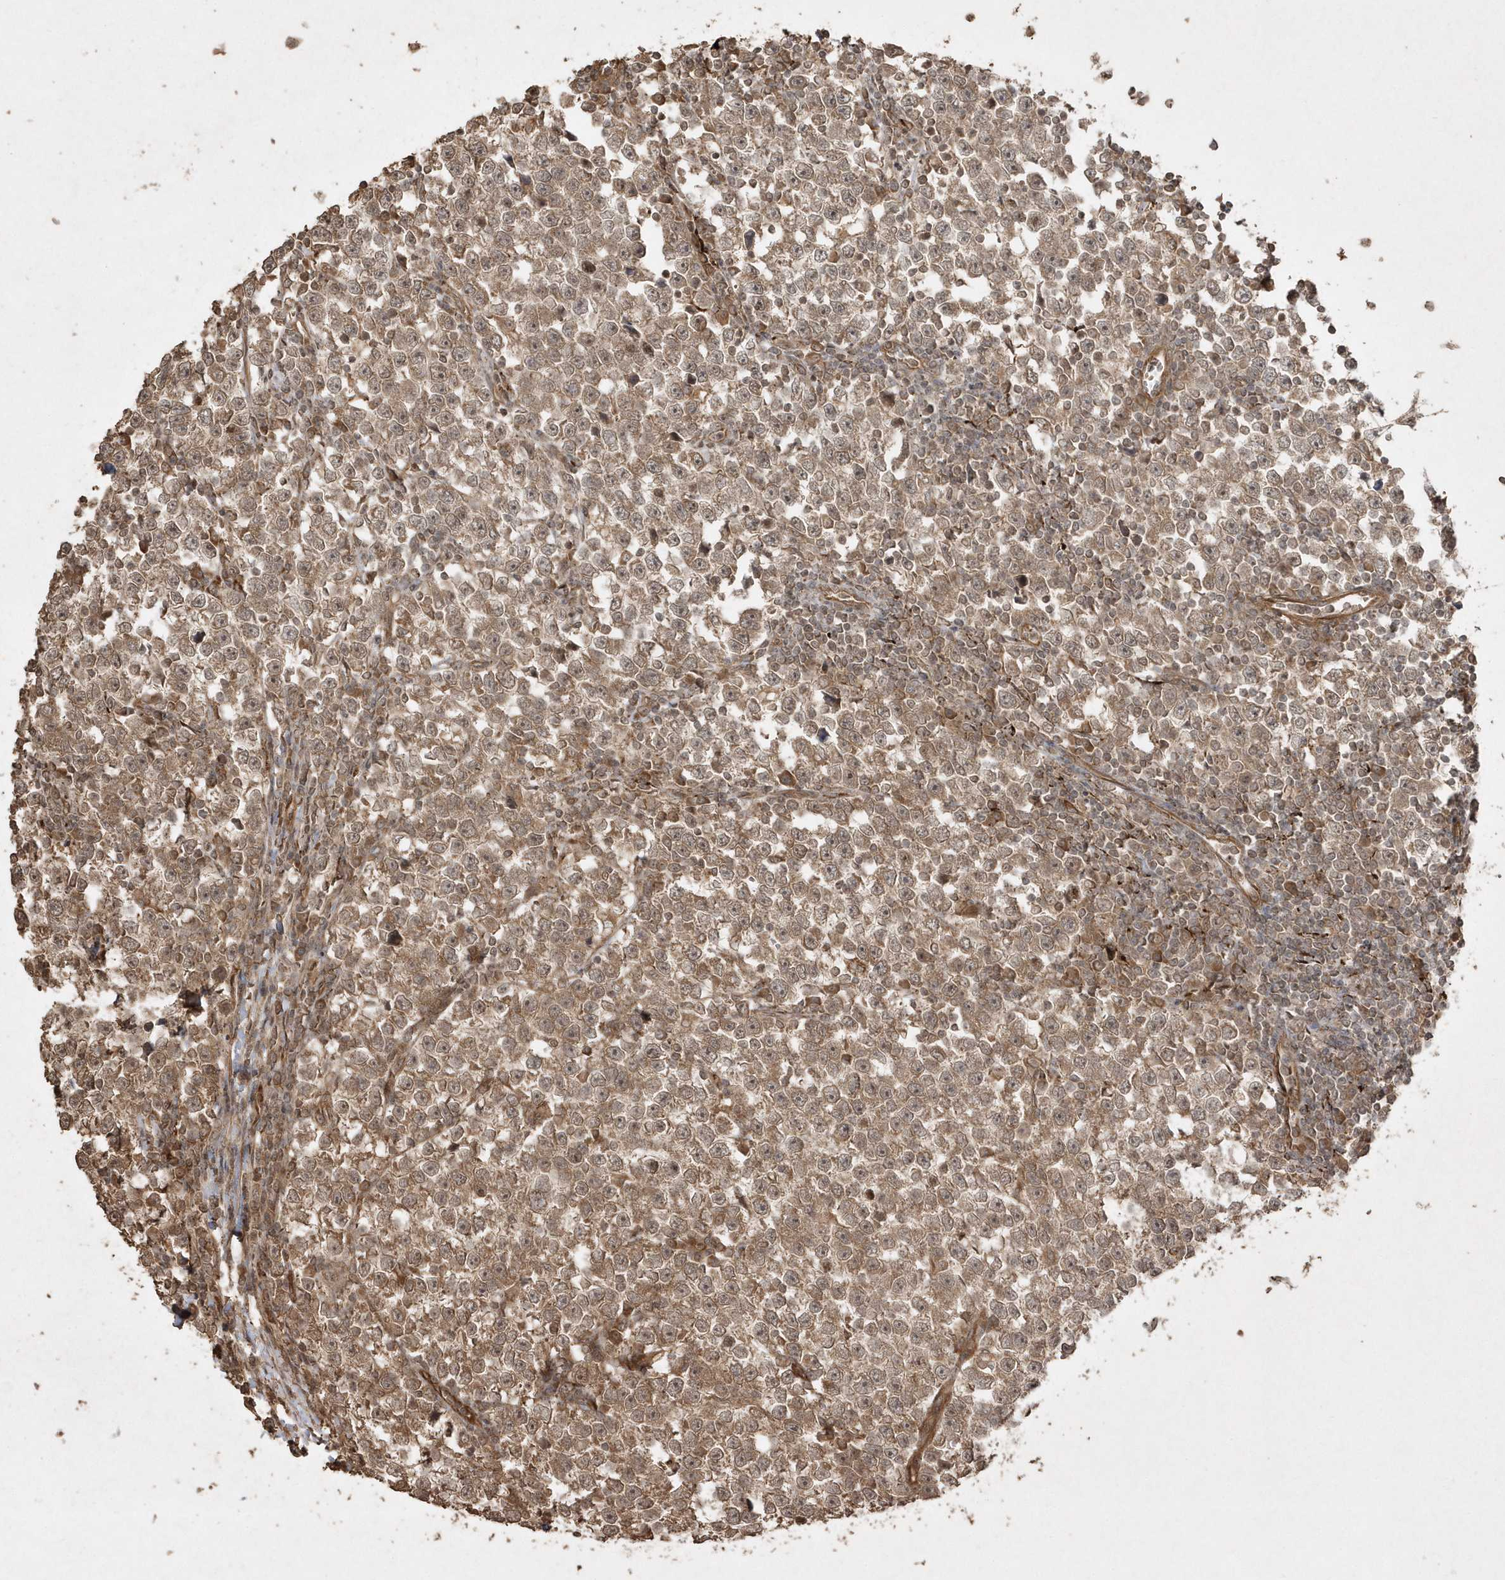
{"staining": {"intensity": "moderate", "quantity": ">75%", "location": "cytoplasmic/membranous"}, "tissue": "testis cancer", "cell_type": "Tumor cells", "image_type": "cancer", "snomed": [{"axis": "morphology", "description": "Normal tissue, NOS"}, {"axis": "morphology", "description": "Seminoma, NOS"}, {"axis": "topography", "description": "Testis"}], "caption": "Immunohistochemistry of testis cancer (seminoma) shows medium levels of moderate cytoplasmic/membranous expression in approximately >75% of tumor cells.", "gene": "AVPI1", "patient": {"sex": "male", "age": 43}}